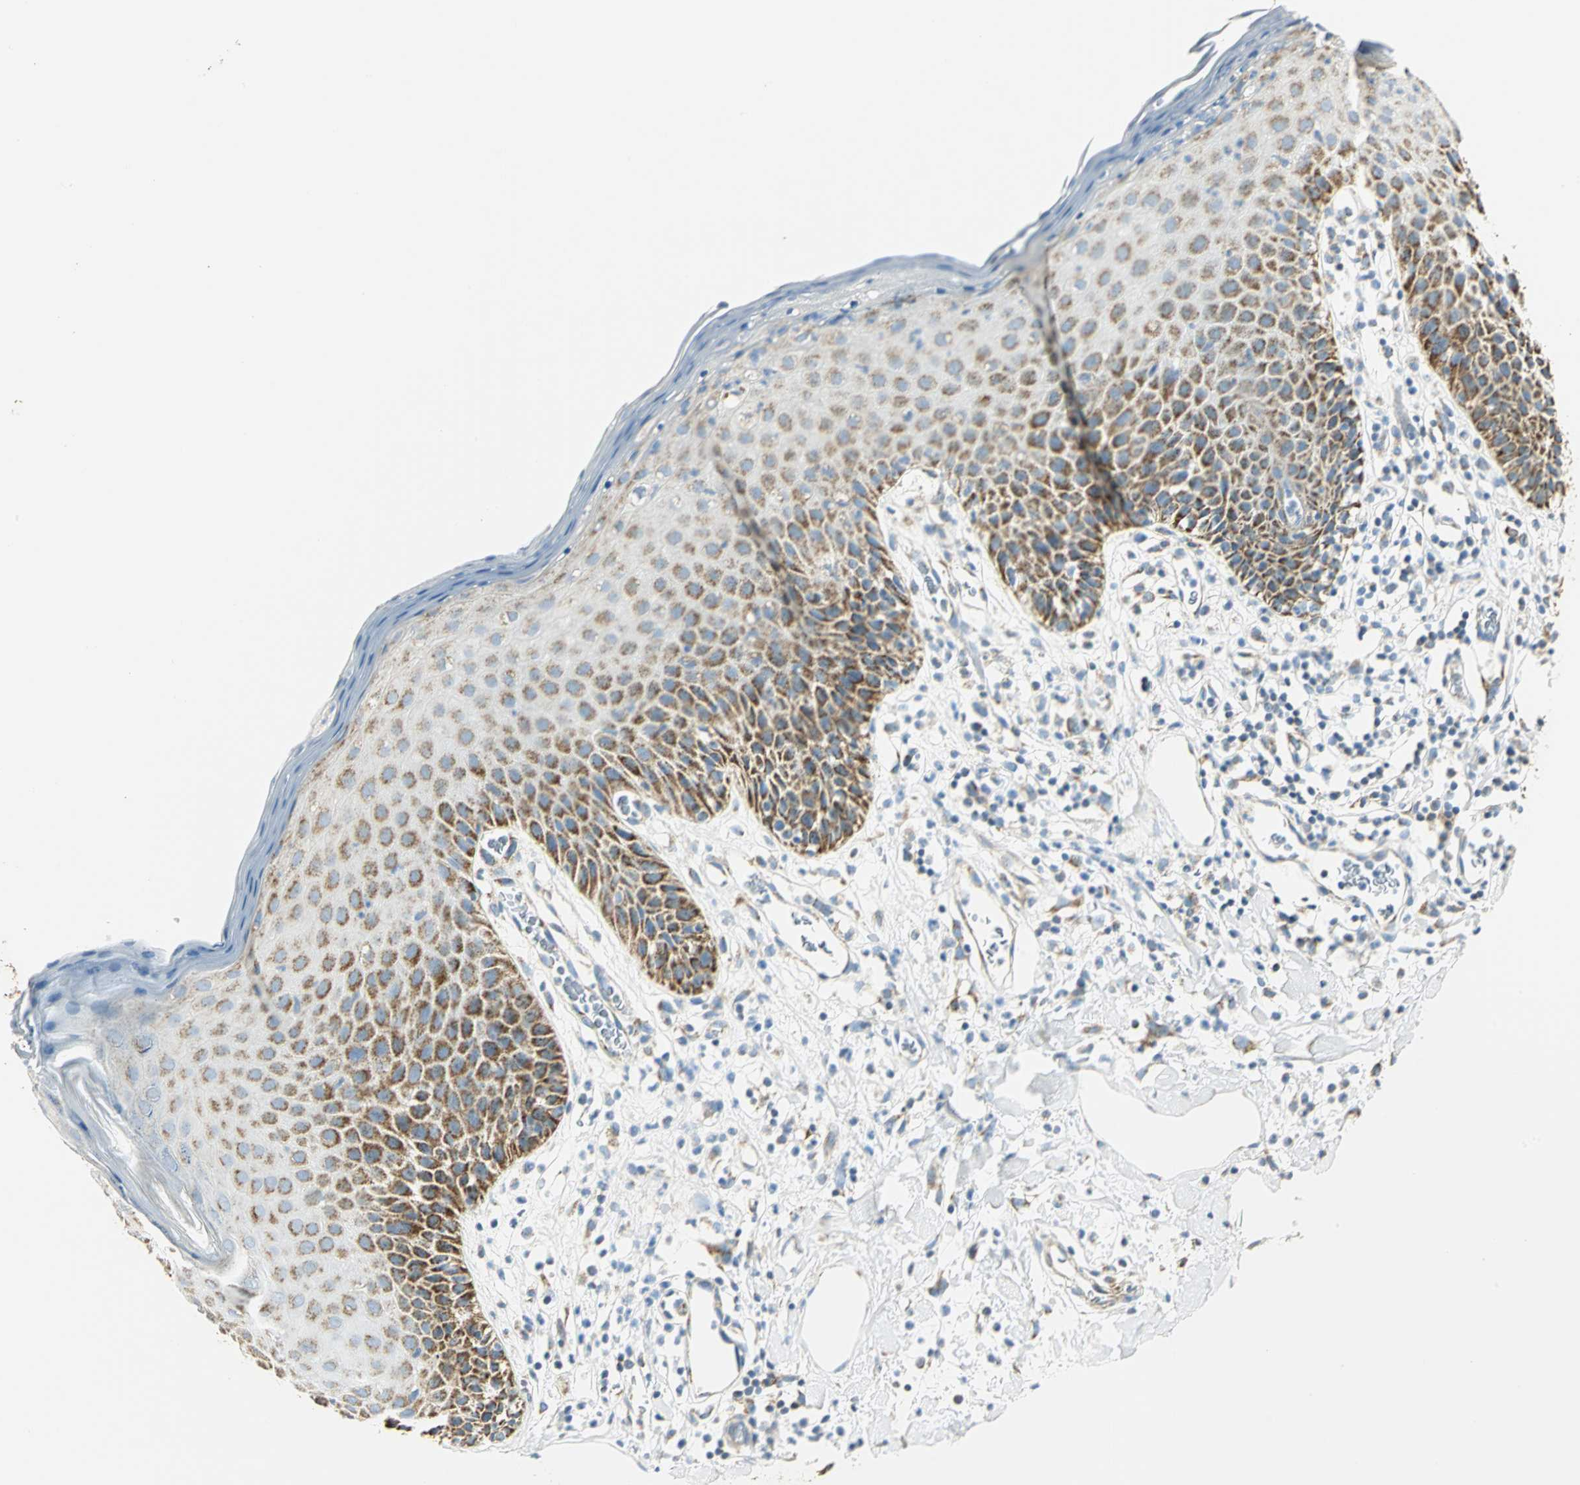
{"staining": {"intensity": "moderate", "quantity": "25%-75%", "location": "cytoplasmic/membranous"}, "tissue": "skin", "cell_type": "Epidermal cells", "image_type": "normal", "snomed": [{"axis": "morphology", "description": "Normal tissue, NOS"}, {"axis": "topography", "description": "Vulva"}, {"axis": "topography", "description": "Peripheral nerve tissue"}], "caption": "Skin stained with a protein marker shows moderate staining in epidermal cells.", "gene": "NTRK1", "patient": {"sex": "female", "age": 68}}